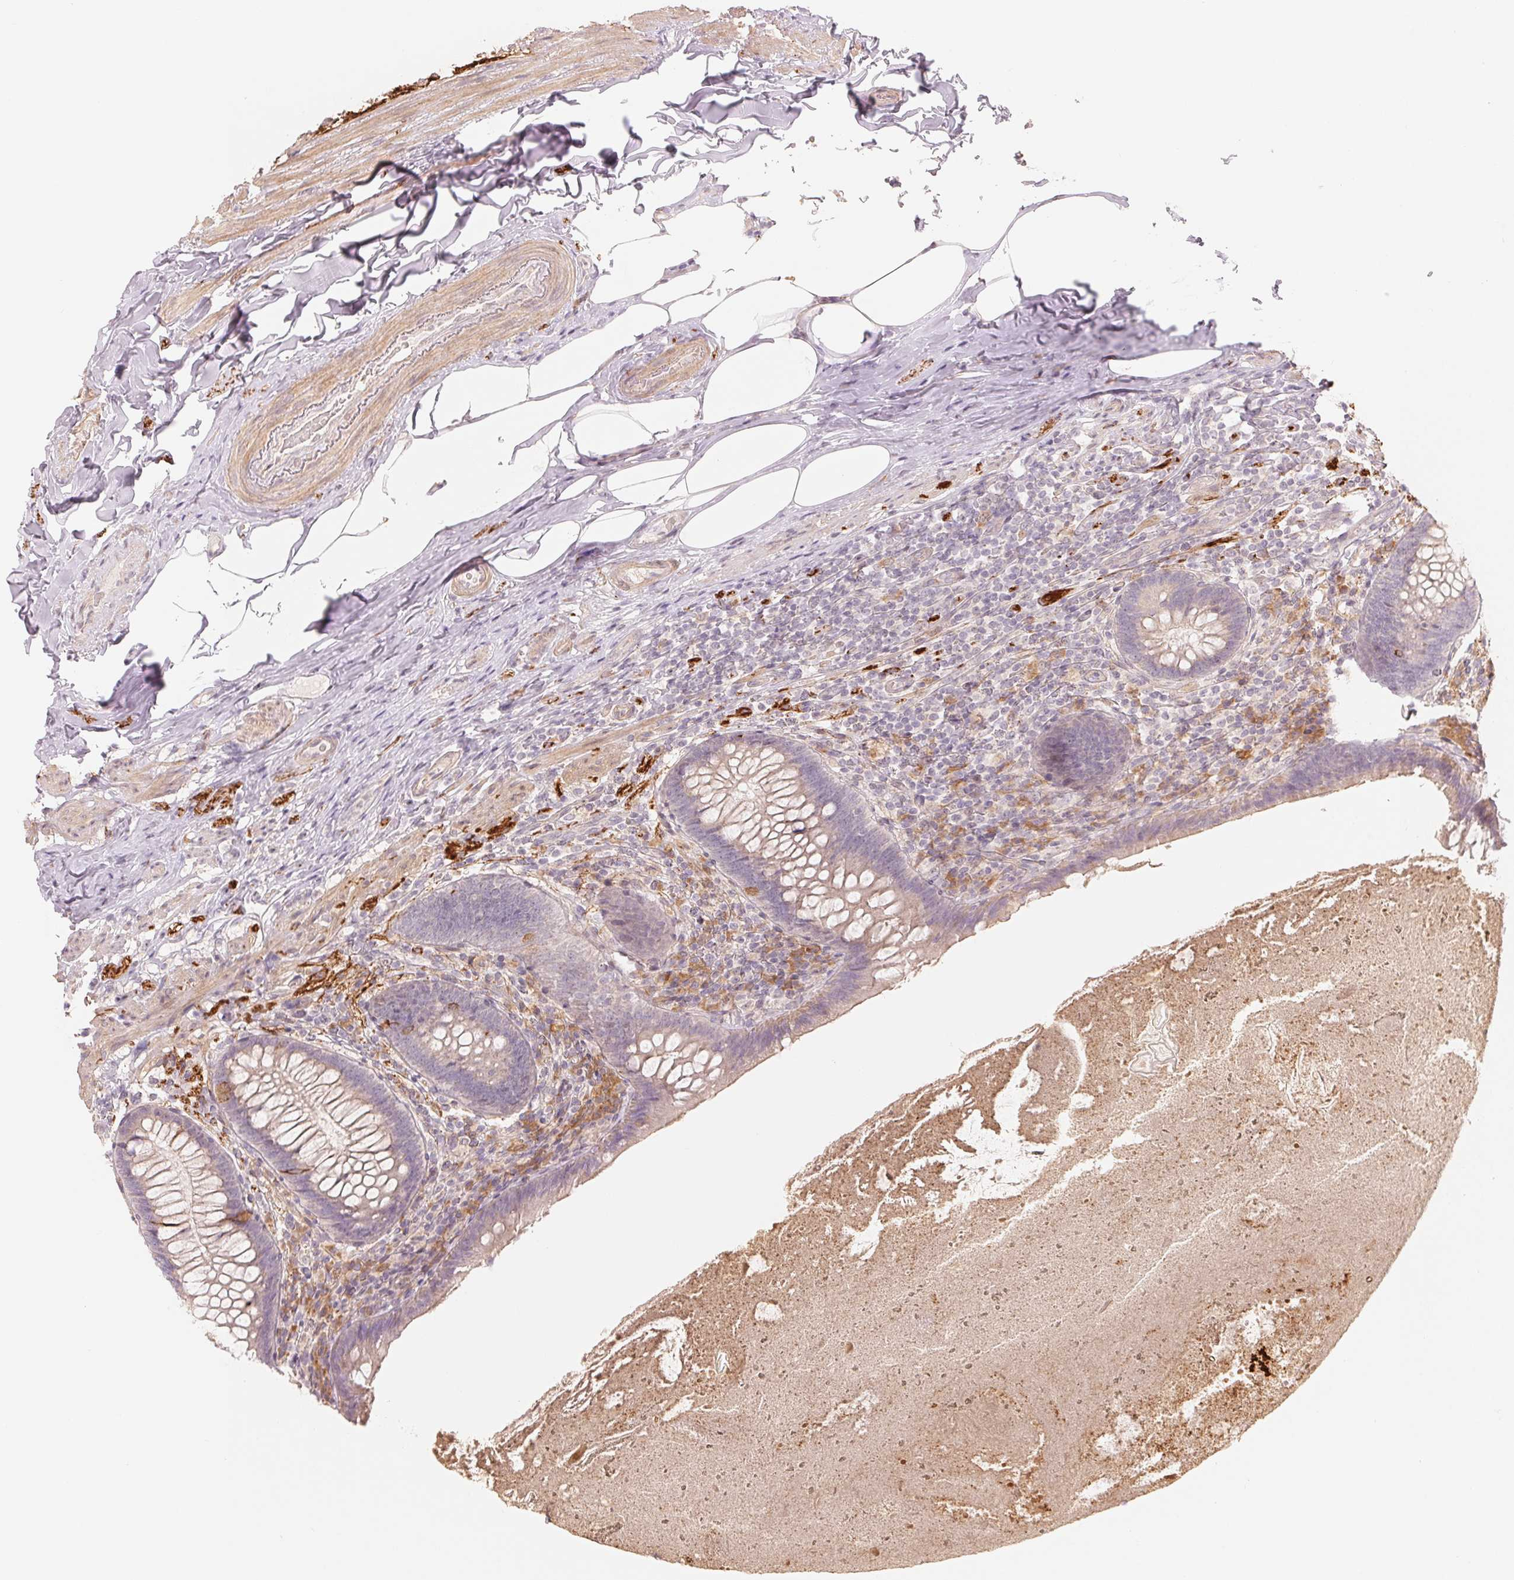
{"staining": {"intensity": "negative", "quantity": "none", "location": "none"}, "tissue": "appendix", "cell_type": "Glandular cells", "image_type": "normal", "snomed": [{"axis": "morphology", "description": "Normal tissue, NOS"}, {"axis": "topography", "description": "Appendix"}], "caption": "IHC photomicrograph of normal human appendix stained for a protein (brown), which shows no positivity in glandular cells. (Brightfield microscopy of DAB (3,3'-diaminobenzidine) IHC at high magnification).", "gene": "DENND2C", "patient": {"sex": "male", "age": 47}}